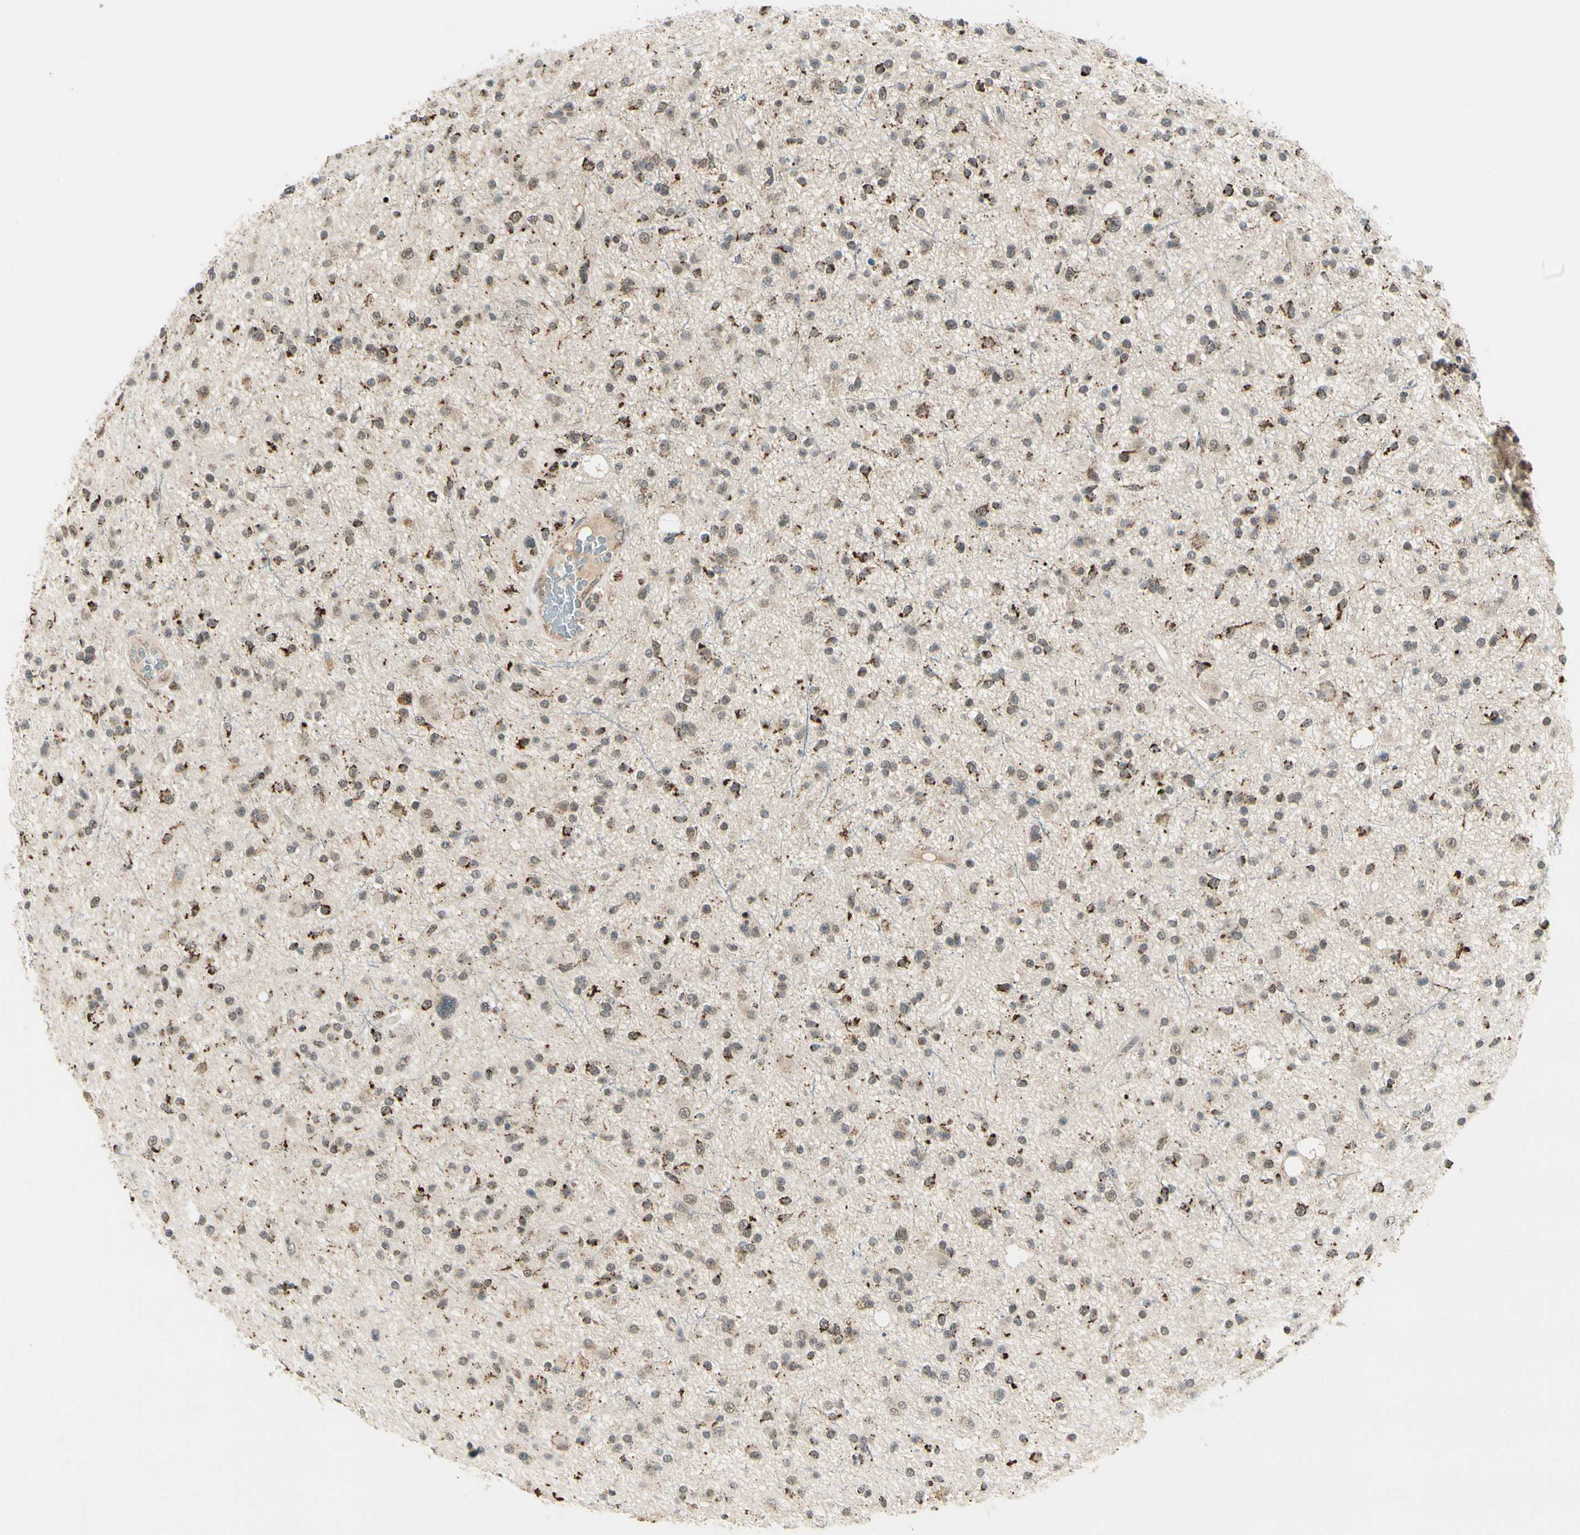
{"staining": {"intensity": "moderate", "quantity": "25%-75%", "location": "cytoplasmic/membranous"}, "tissue": "glioma", "cell_type": "Tumor cells", "image_type": "cancer", "snomed": [{"axis": "morphology", "description": "Glioma, malignant, High grade"}, {"axis": "topography", "description": "Brain"}], "caption": "The histopathology image demonstrates a brown stain indicating the presence of a protein in the cytoplasmic/membranous of tumor cells in glioma. Immunohistochemistry stains the protein in brown and the nuclei are stained blue.", "gene": "KHDC4", "patient": {"sex": "male", "age": 33}}